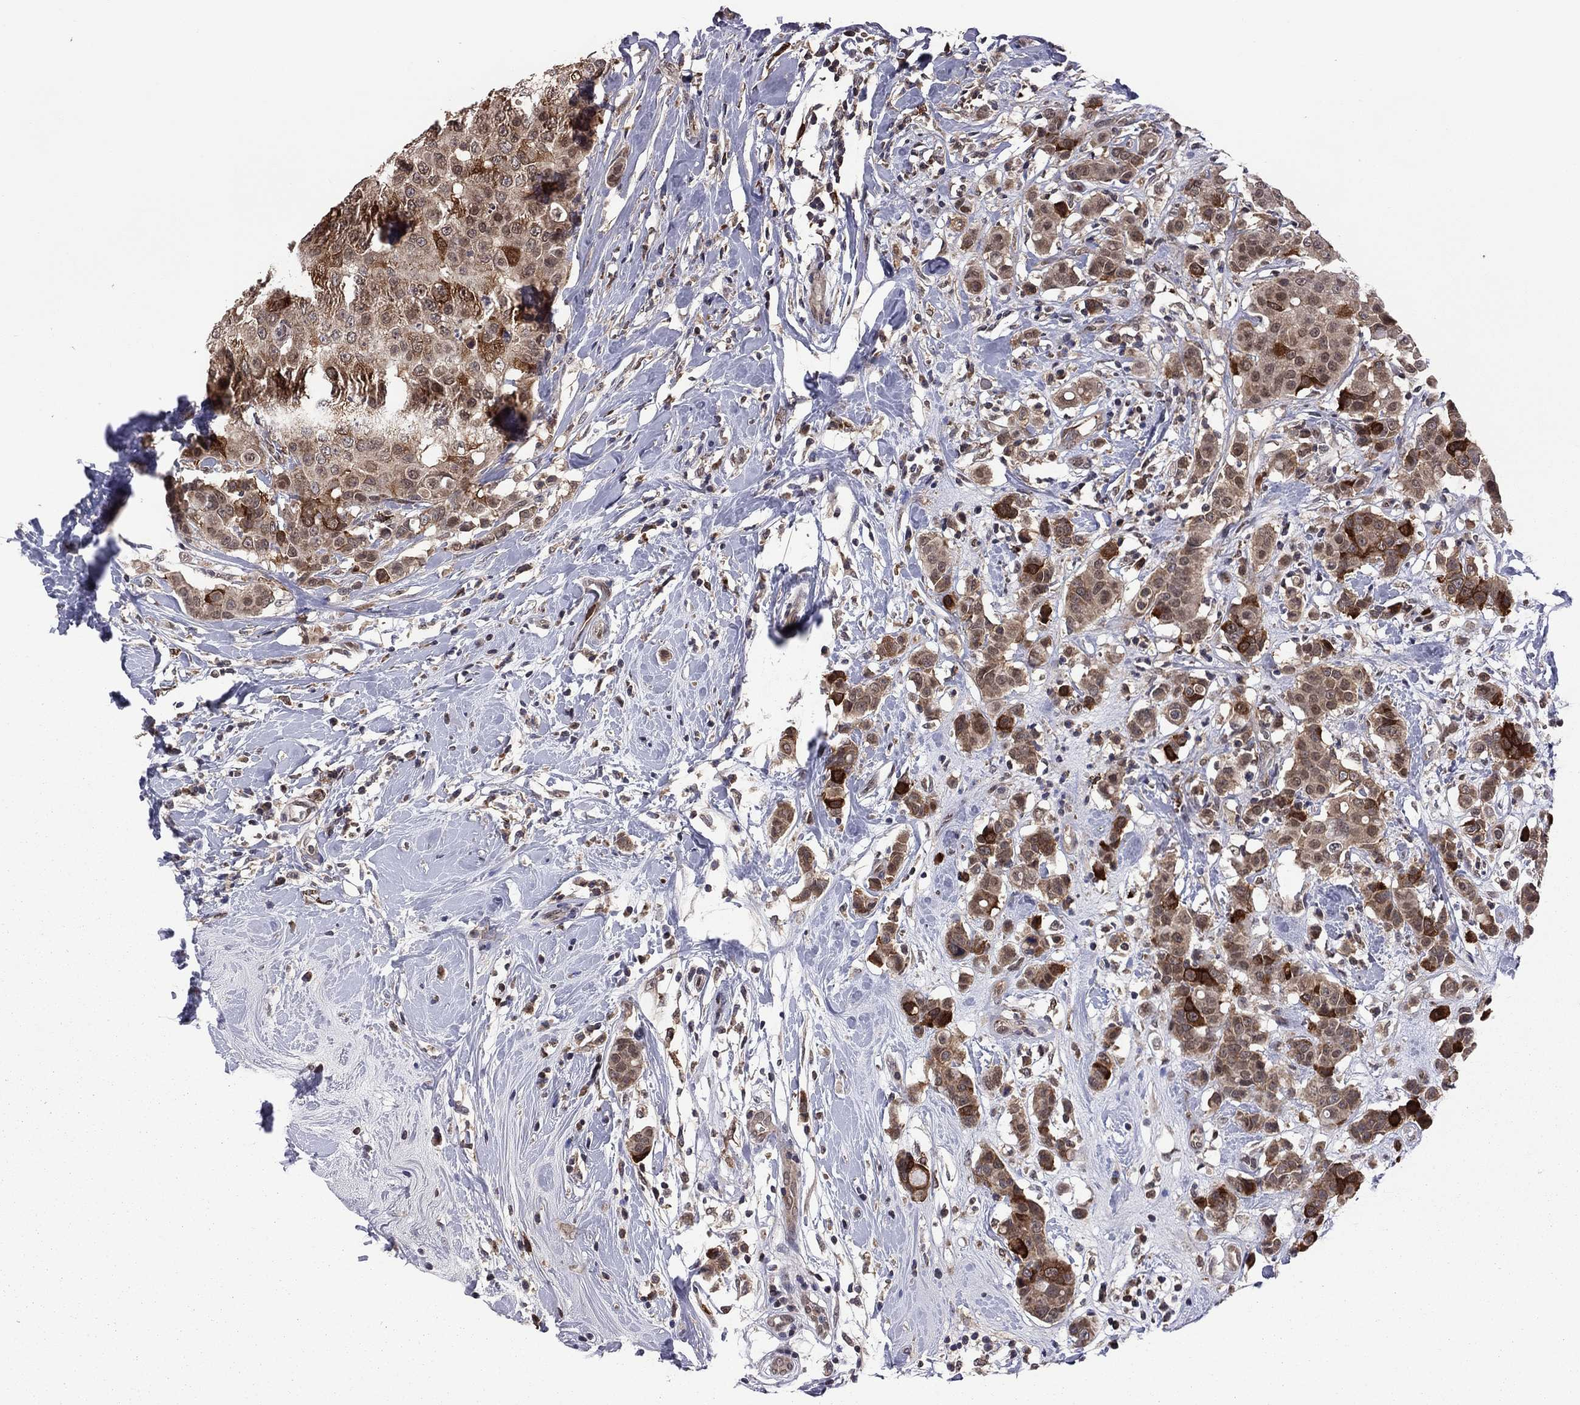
{"staining": {"intensity": "strong", "quantity": "<25%", "location": "cytoplasmic/membranous"}, "tissue": "breast cancer", "cell_type": "Tumor cells", "image_type": "cancer", "snomed": [{"axis": "morphology", "description": "Duct carcinoma"}, {"axis": "topography", "description": "Breast"}], "caption": "Breast cancer (infiltrating ductal carcinoma) stained with a protein marker reveals strong staining in tumor cells.", "gene": "GPAA1", "patient": {"sex": "female", "age": 27}}